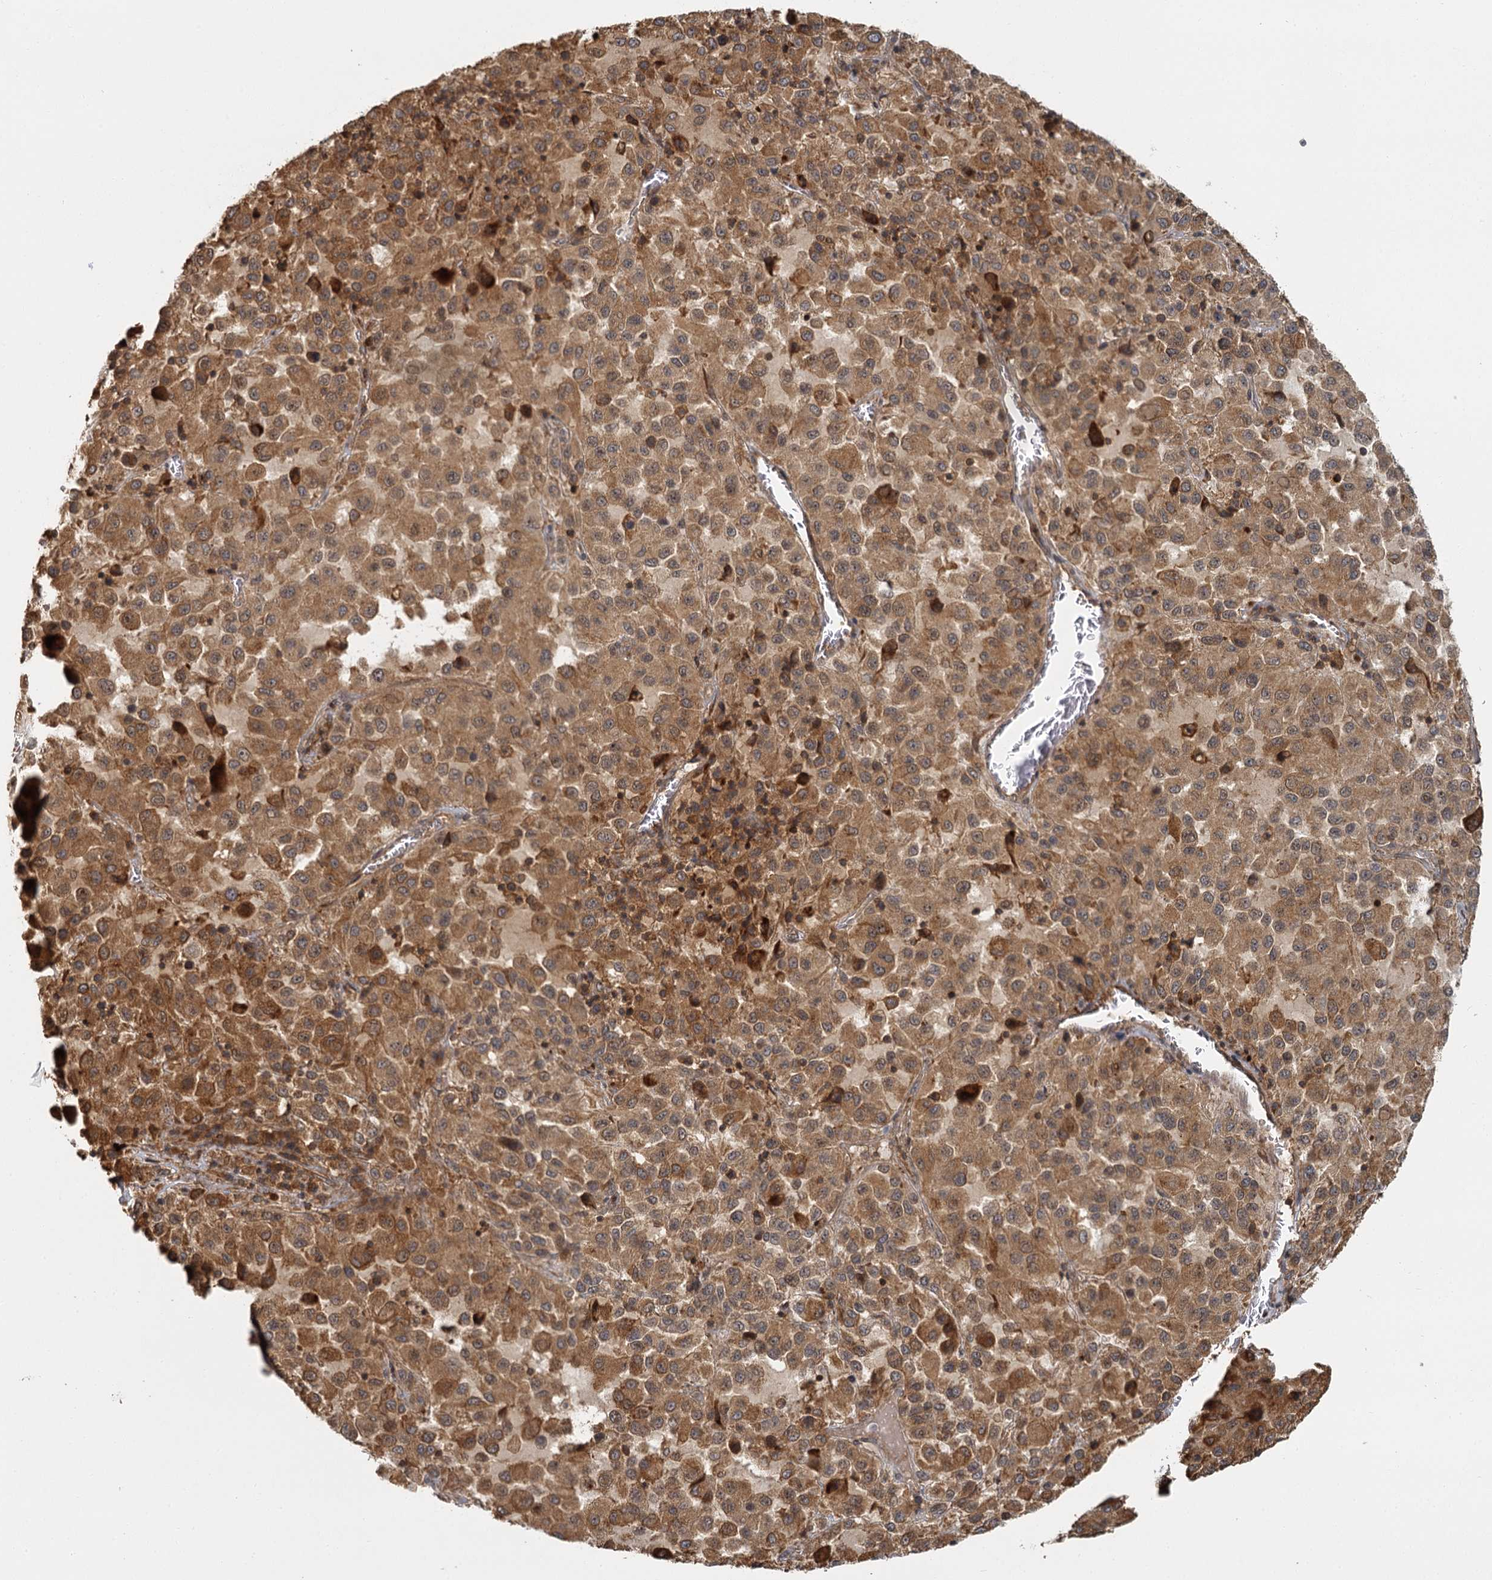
{"staining": {"intensity": "moderate", "quantity": ">75%", "location": "cytoplasmic/membranous"}, "tissue": "melanoma", "cell_type": "Tumor cells", "image_type": "cancer", "snomed": [{"axis": "morphology", "description": "Malignant melanoma, Metastatic site"}, {"axis": "topography", "description": "Lung"}], "caption": "Melanoma stained with DAB (3,3'-diaminobenzidine) immunohistochemistry shows medium levels of moderate cytoplasmic/membranous staining in about >75% of tumor cells.", "gene": "ZNF549", "patient": {"sex": "male", "age": 64}}